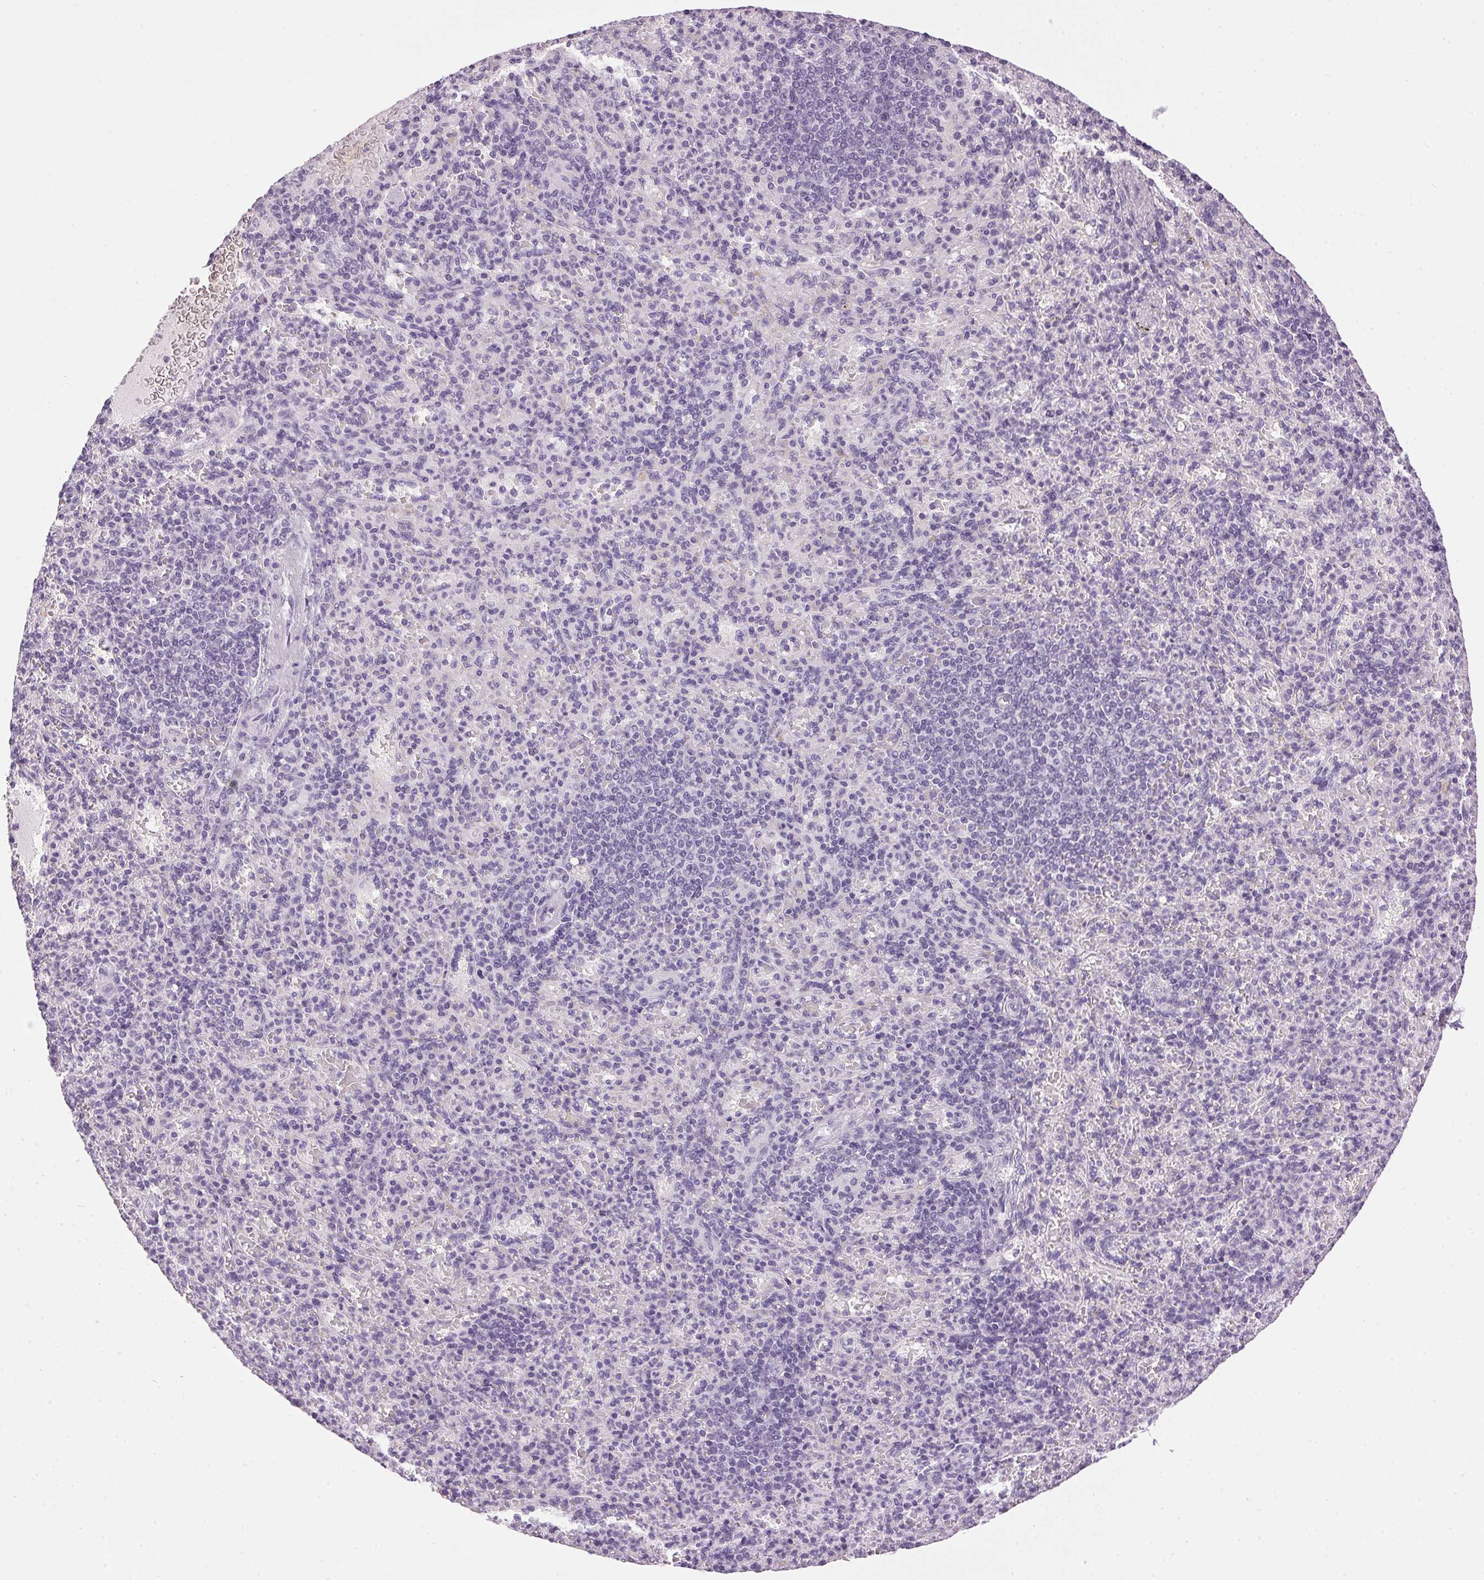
{"staining": {"intensity": "negative", "quantity": "none", "location": "none"}, "tissue": "spleen", "cell_type": "Cells in red pulp", "image_type": "normal", "snomed": [{"axis": "morphology", "description": "Normal tissue, NOS"}, {"axis": "topography", "description": "Spleen"}], "caption": "Immunohistochemical staining of normal human spleen demonstrates no significant staining in cells in red pulp.", "gene": "SP7", "patient": {"sex": "female", "age": 74}}